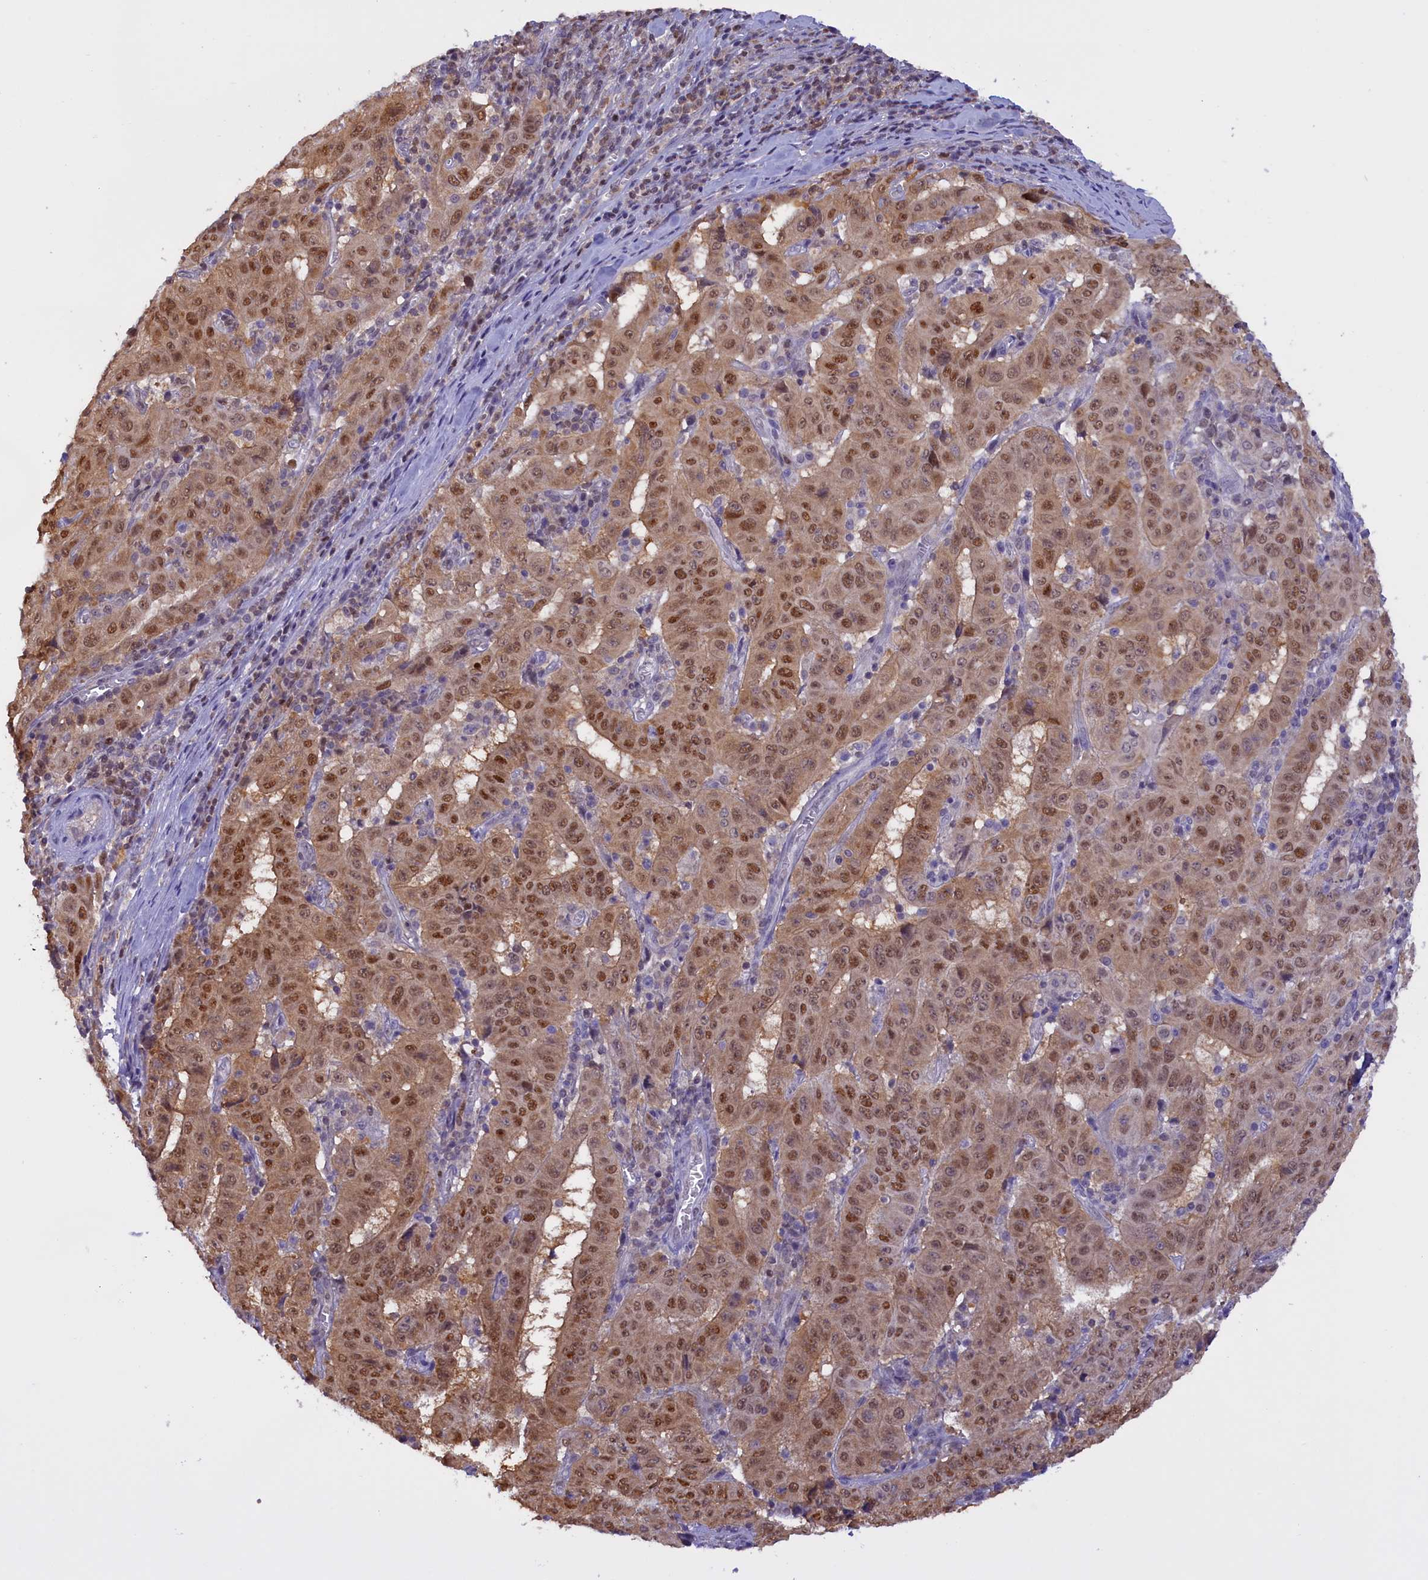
{"staining": {"intensity": "moderate", "quantity": ">75%", "location": "nuclear"}, "tissue": "pancreatic cancer", "cell_type": "Tumor cells", "image_type": "cancer", "snomed": [{"axis": "morphology", "description": "Adenocarcinoma, NOS"}, {"axis": "topography", "description": "Pancreas"}], "caption": "Immunohistochemistry (IHC) staining of pancreatic adenocarcinoma, which exhibits medium levels of moderate nuclear staining in about >75% of tumor cells indicating moderate nuclear protein staining. The staining was performed using DAB (3,3'-diaminobenzidine) (brown) for protein detection and nuclei were counterstained in hematoxylin (blue).", "gene": "IZUMO2", "patient": {"sex": "male", "age": 63}}